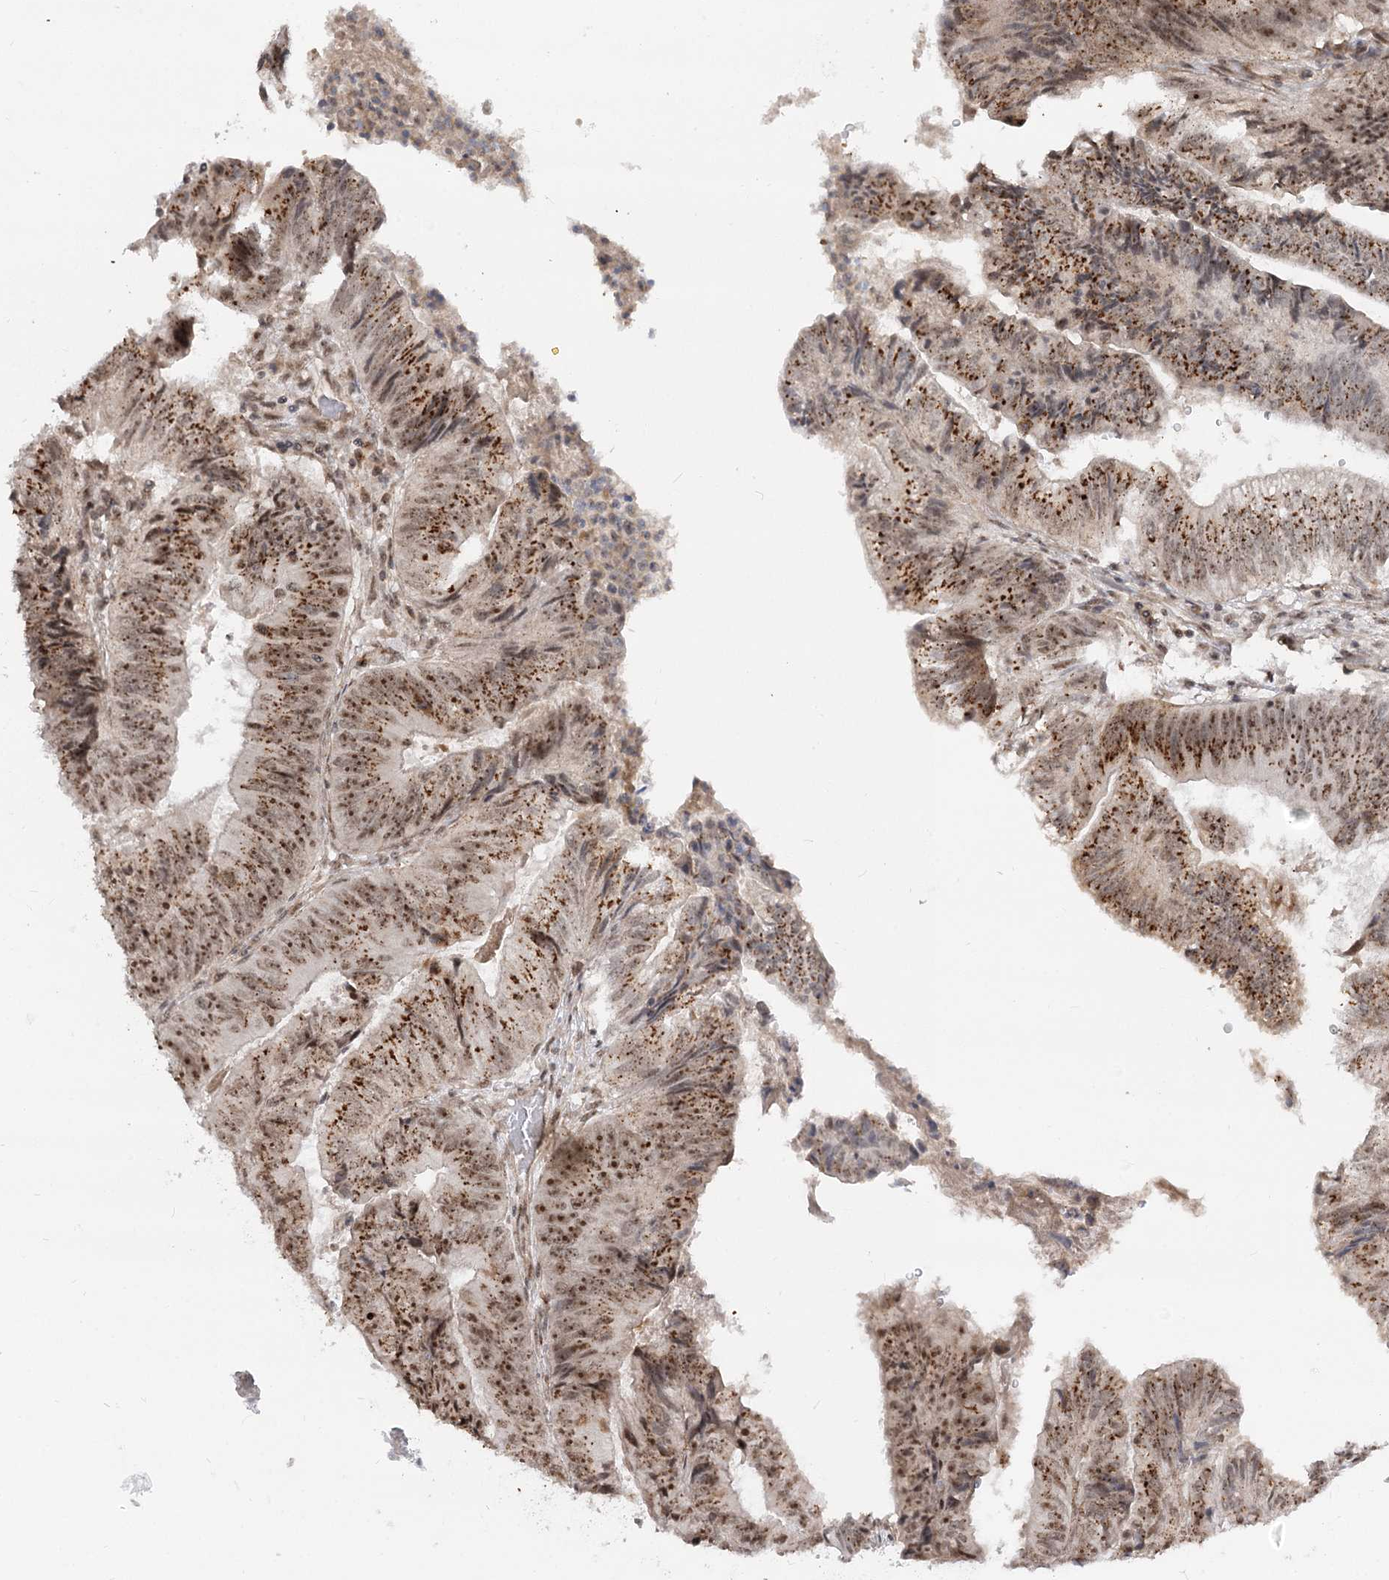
{"staining": {"intensity": "moderate", "quantity": ">75%", "location": "cytoplasmic/membranous,nuclear"}, "tissue": "colorectal cancer", "cell_type": "Tumor cells", "image_type": "cancer", "snomed": [{"axis": "morphology", "description": "Adenocarcinoma, NOS"}, {"axis": "topography", "description": "Colon"}], "caption": "Human colorectal adenocarcinoma stained with a brown dye displays moderate cytoplasmic/membranous and nuclear positive staining in about >75% of tumor cells.", "gene": "GNL3L", "patient": {"sex": "female", "age": 67}}